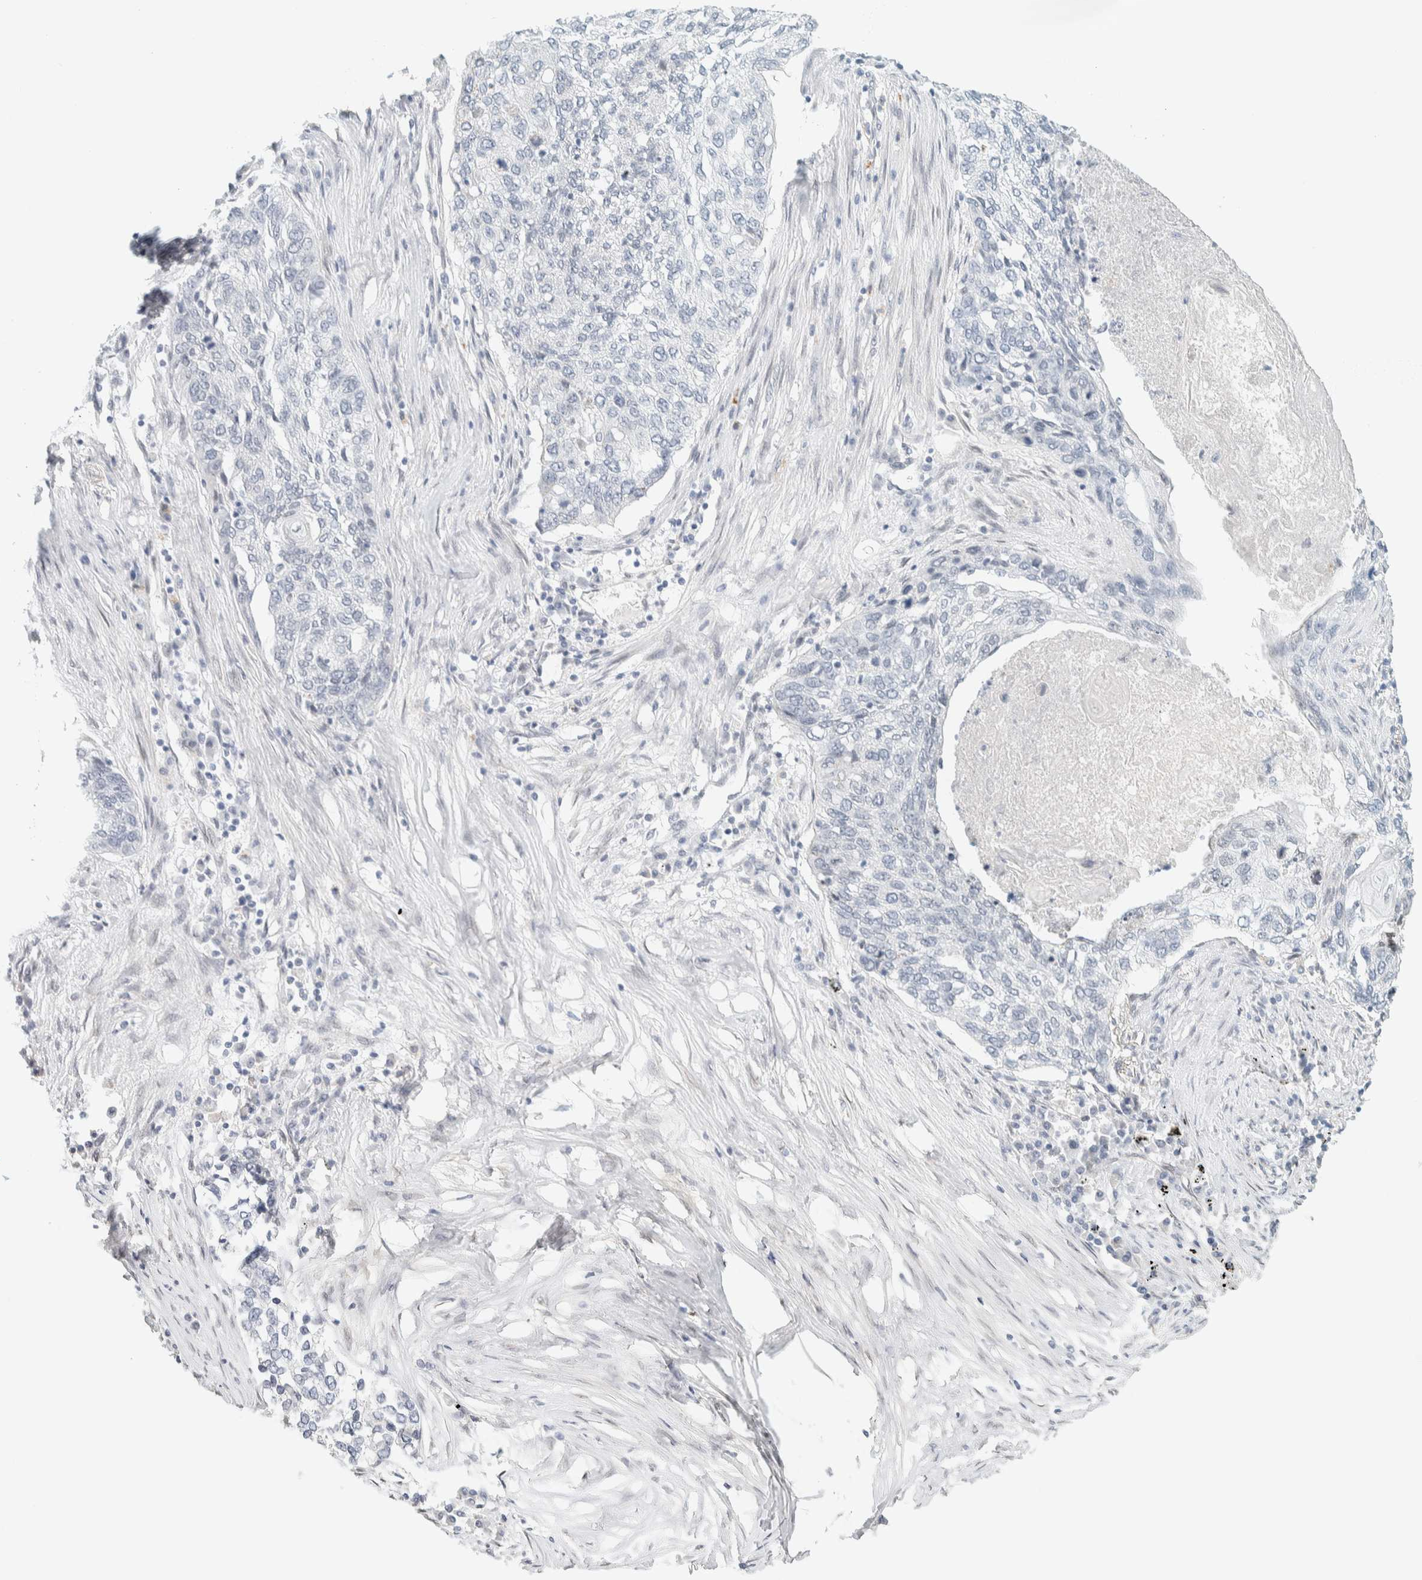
{"staining": {"intensity": "negative", "quantity": "none", "location": "none"}, "tissue": "lung cancer", "cell_type": "Tumor cells", "image_type": "cancer", "snomed": [{"axis": "morphology", "description": "Squamous cell carcinoma, NOS"}, {"axis": "topography", "description": "Lung"}], "caption": "Tumor cells are negative for brown protein staining in lung cancer (squamous cell carcinoma). The staining is performed using DAB brown chromogen with nuclei counter-stained in using hematoxylin.", "gene": "C1QTNF12", "patient": {"sex": "female", "age": 63}}